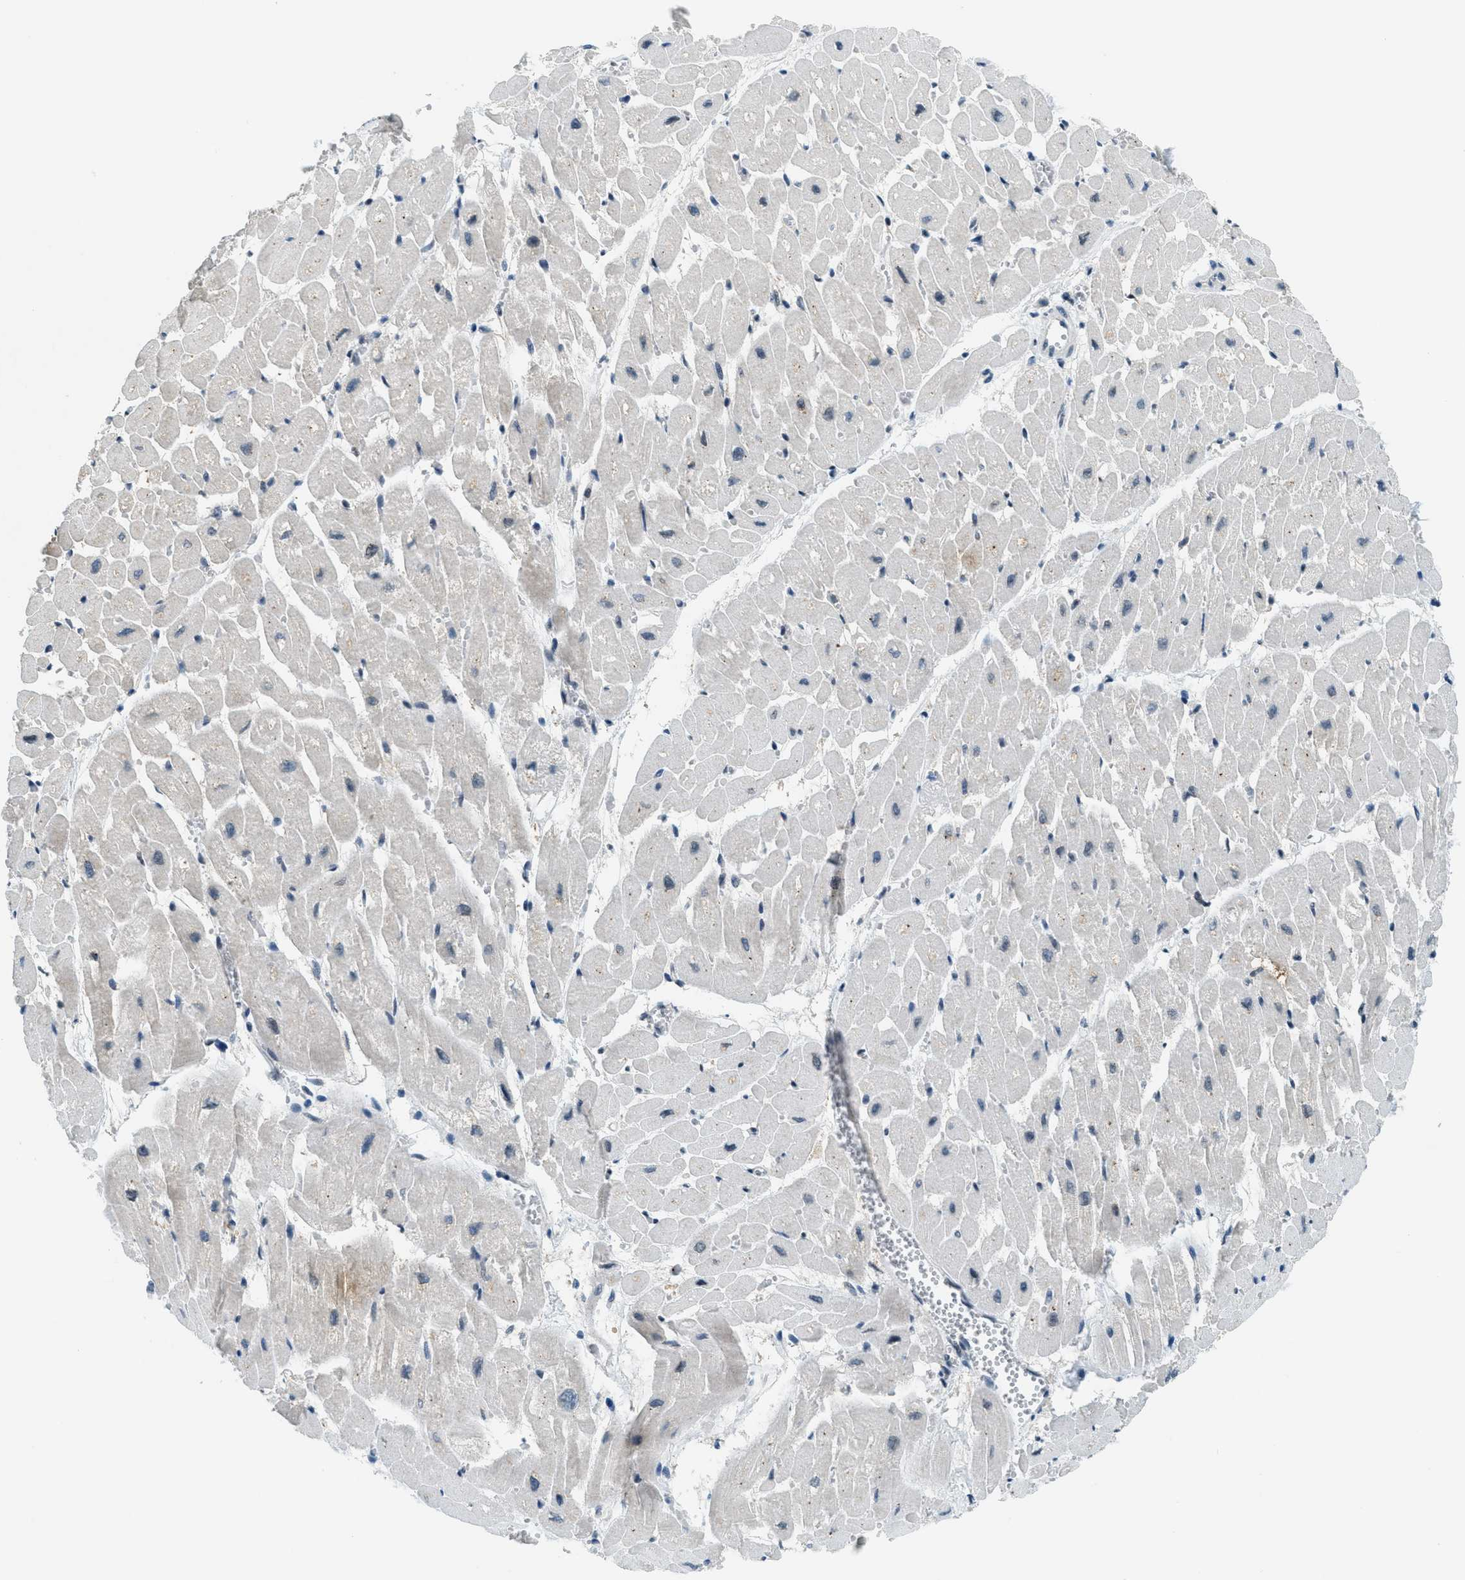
{"staining": {"intensity": "negative", "quantity": "none", "location": "none"}, "tissue": "heart muscle", "cell_type": "Cardiomyocytes", "image_type": "normal", "snomed": [{"axis": "morphology", "description": "Normal tissue, NOS"}, {"axis": "topography", "description": "Heart"}], "caption": "IHC of unremarkable heart muscle demonstrates no positivity in cardiomyocytes. Nuclei are stained in blue.", "gene": "KLF6", "patient": {"sex": "male", "age": 45}}